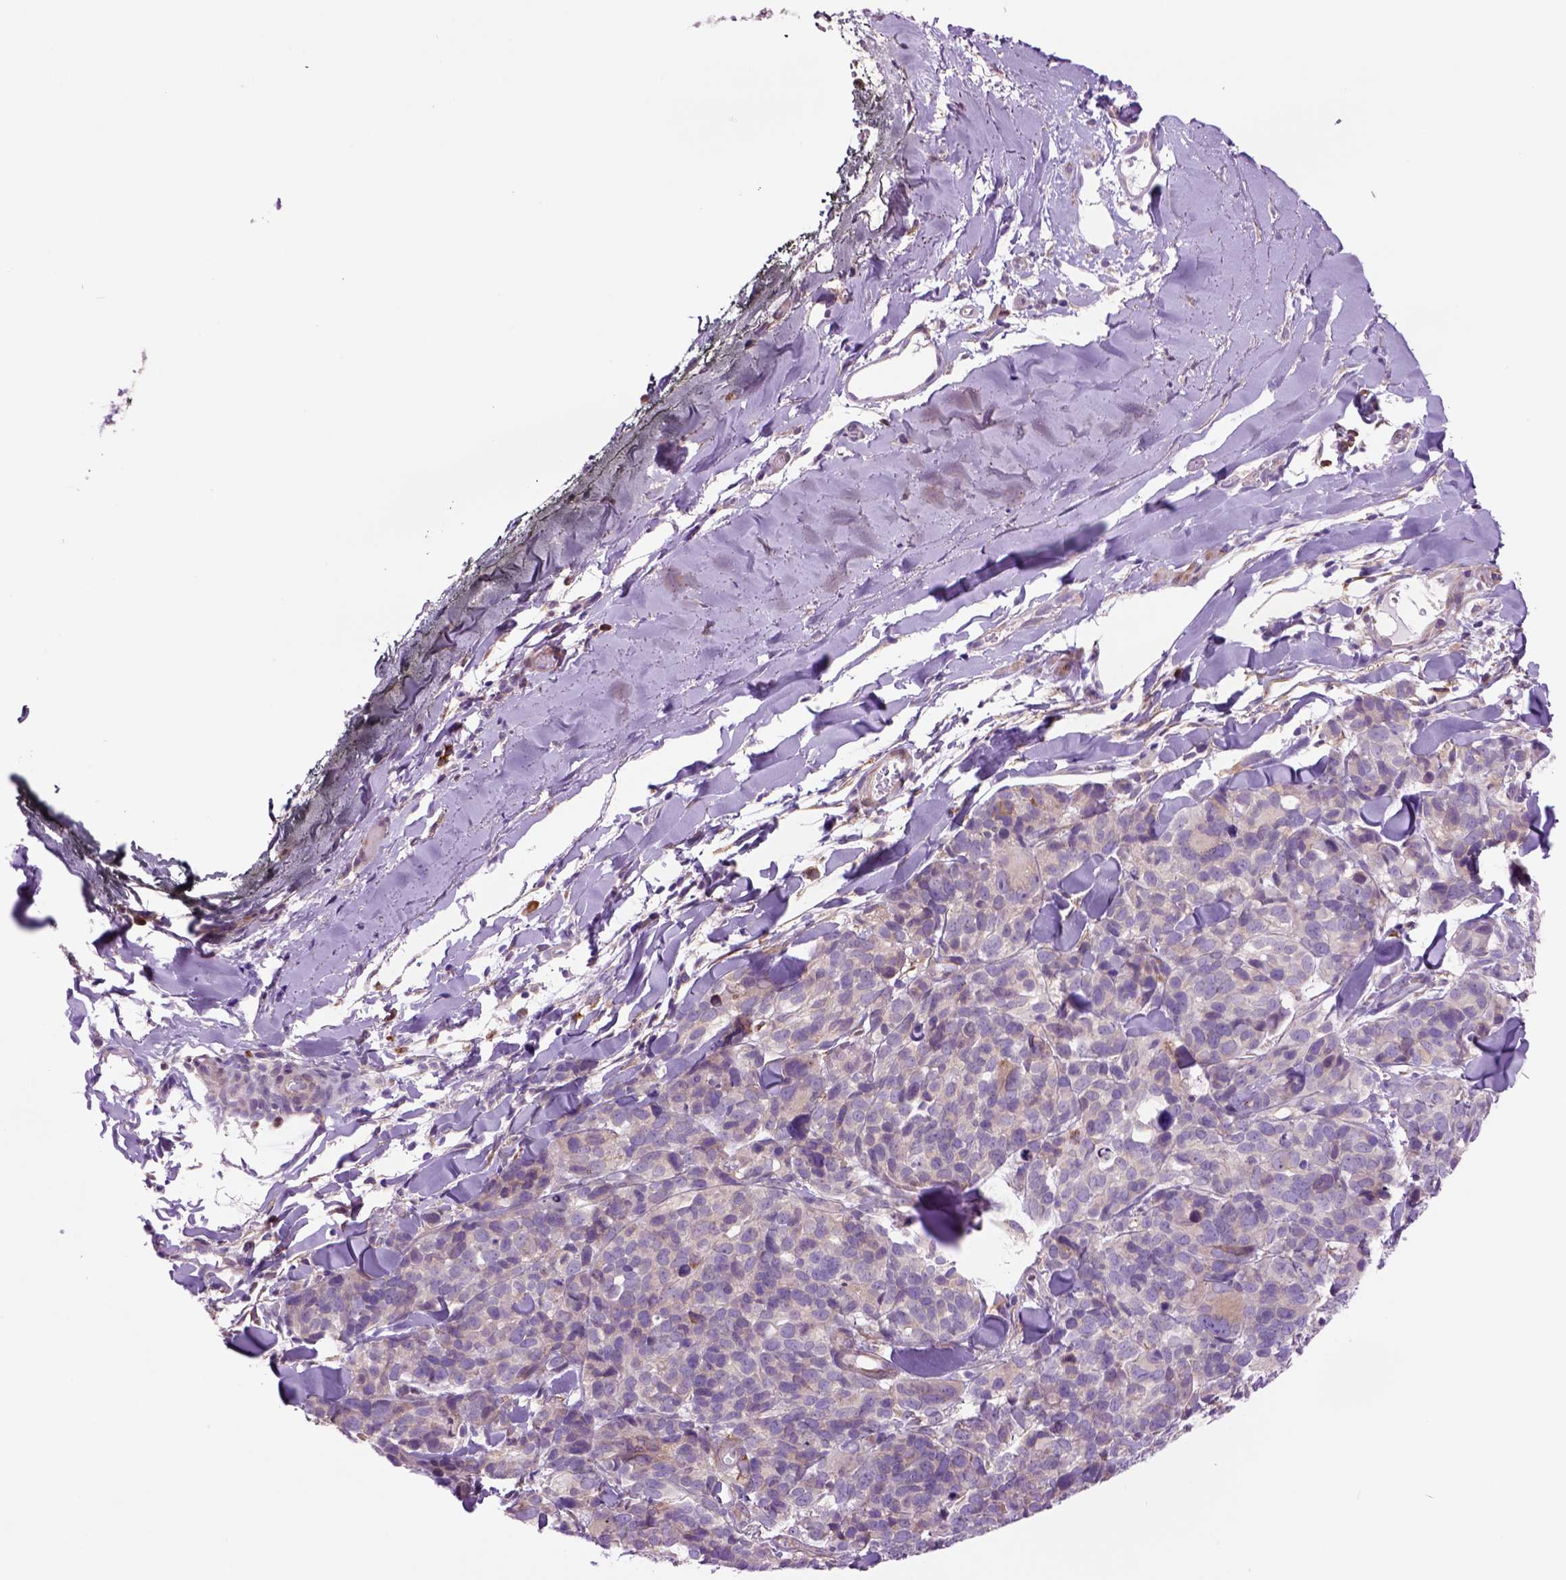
{"staining": {"intensity": "negative", "quantity": "none", "location": "none"}, "tissue": "melanoma", "cell_type": "Tumor cells", "image_type": "cancer", "snomed": [{"axis": "morphology", "description": "Malignant melanoma, NOS"}, {"axis": "topography", "description": "Skin"}], "caption": "The photomicrograph shows no significant positivity in tumor cells of melanoma.", "gene": "PIAS3", "patient": {"sex": "male", "age": 51}}